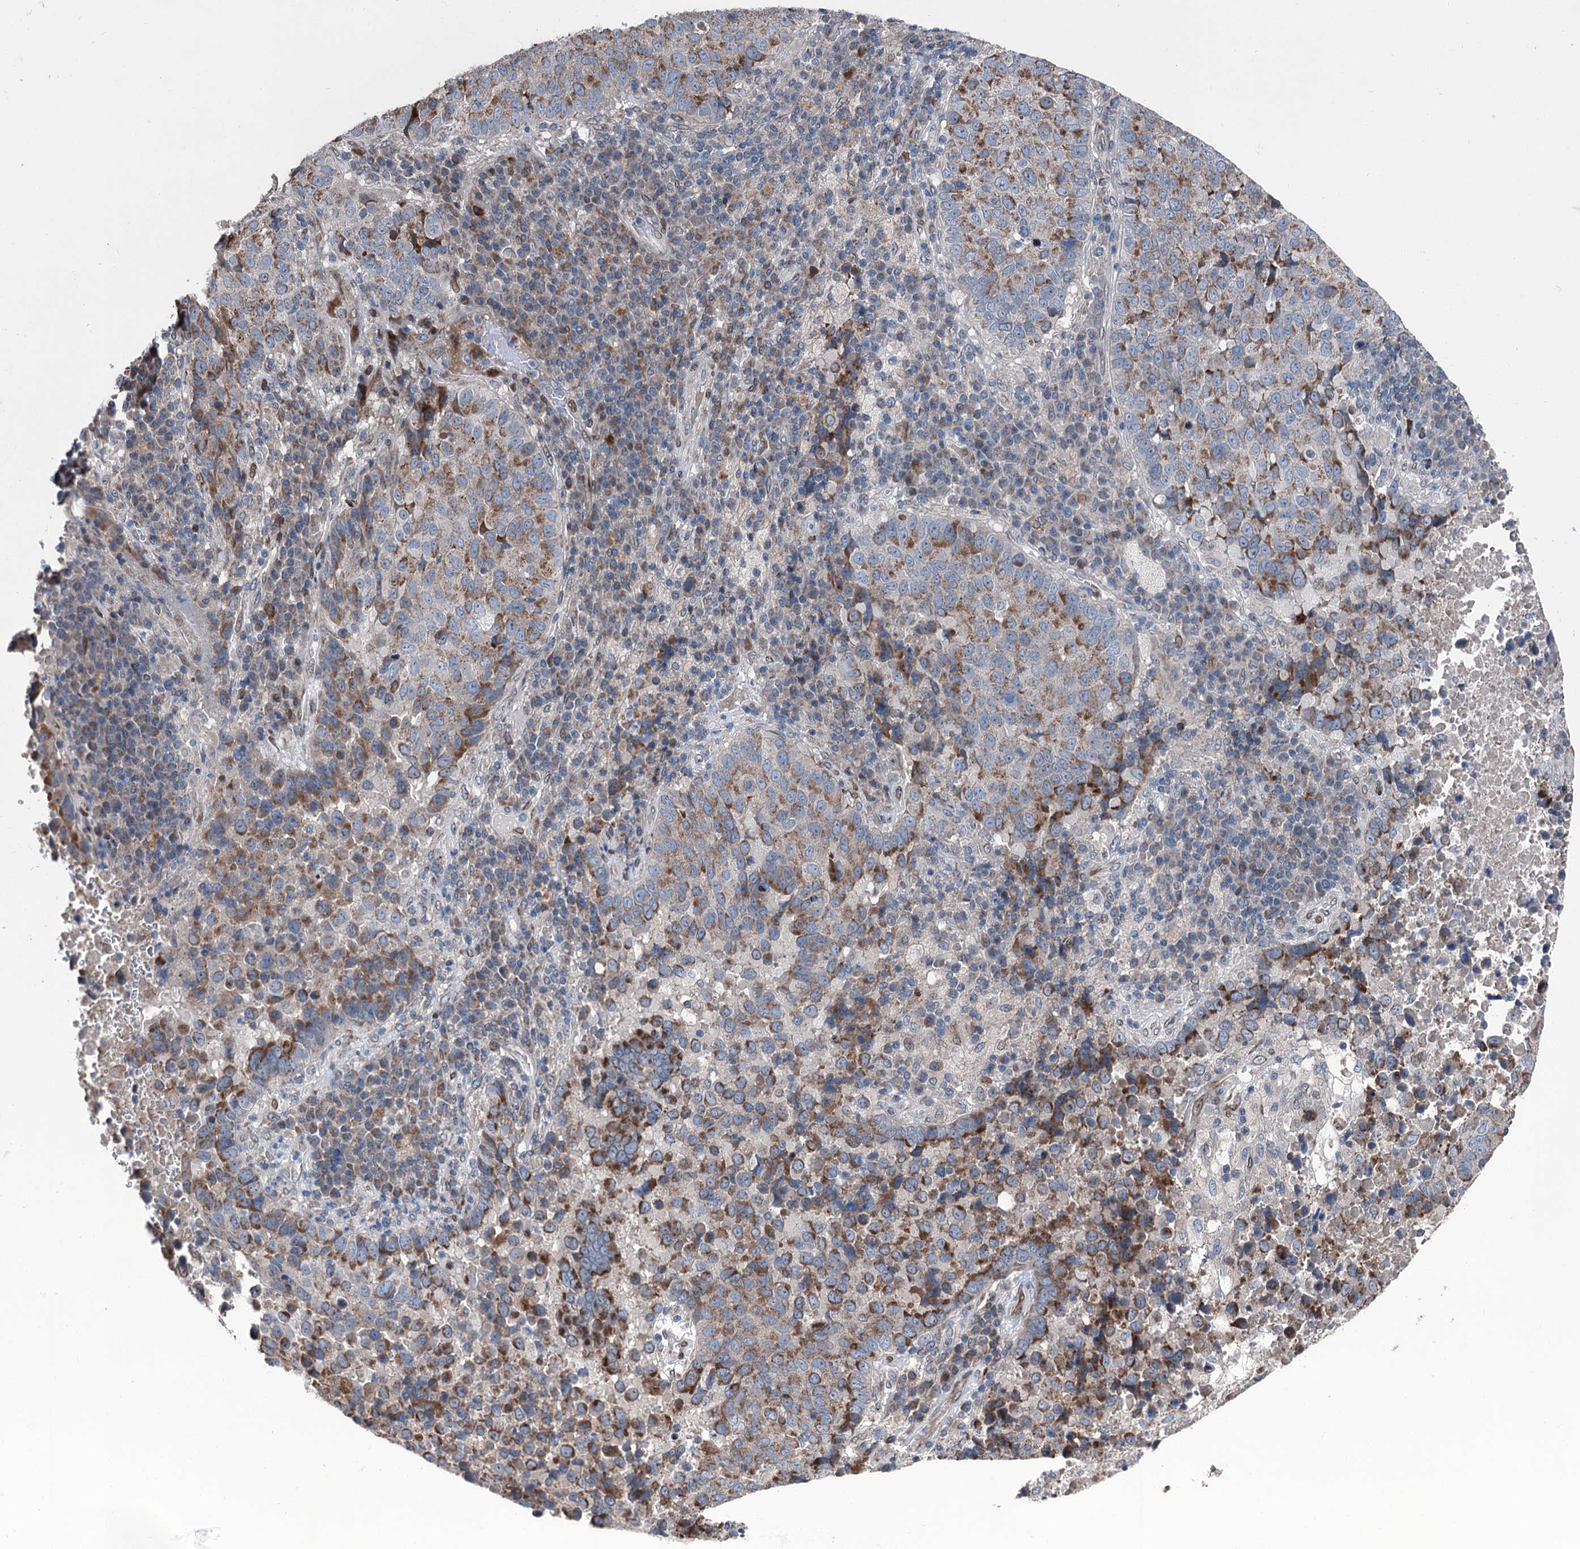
{"staining": {"intensity": "moderate", "quantity": "25%-75%", "location": "cytoplasmic/membranous"}, "tissue": "lung cancer", "cell_type": "Tumor cells", "image_type": "cancer", "snomed": [{"axis": "morphology", "description": "Squamous cell carcinoma, NOS"}, {"axis": "topography", "description": "Lung"}], "caption": "An image of lung cancer stained for a protein displays moderate cytoplasmic/membranous brown staining in tumor cells.", "gene": "MRPL14", "patient": {"sex": "male", "age": 73}}